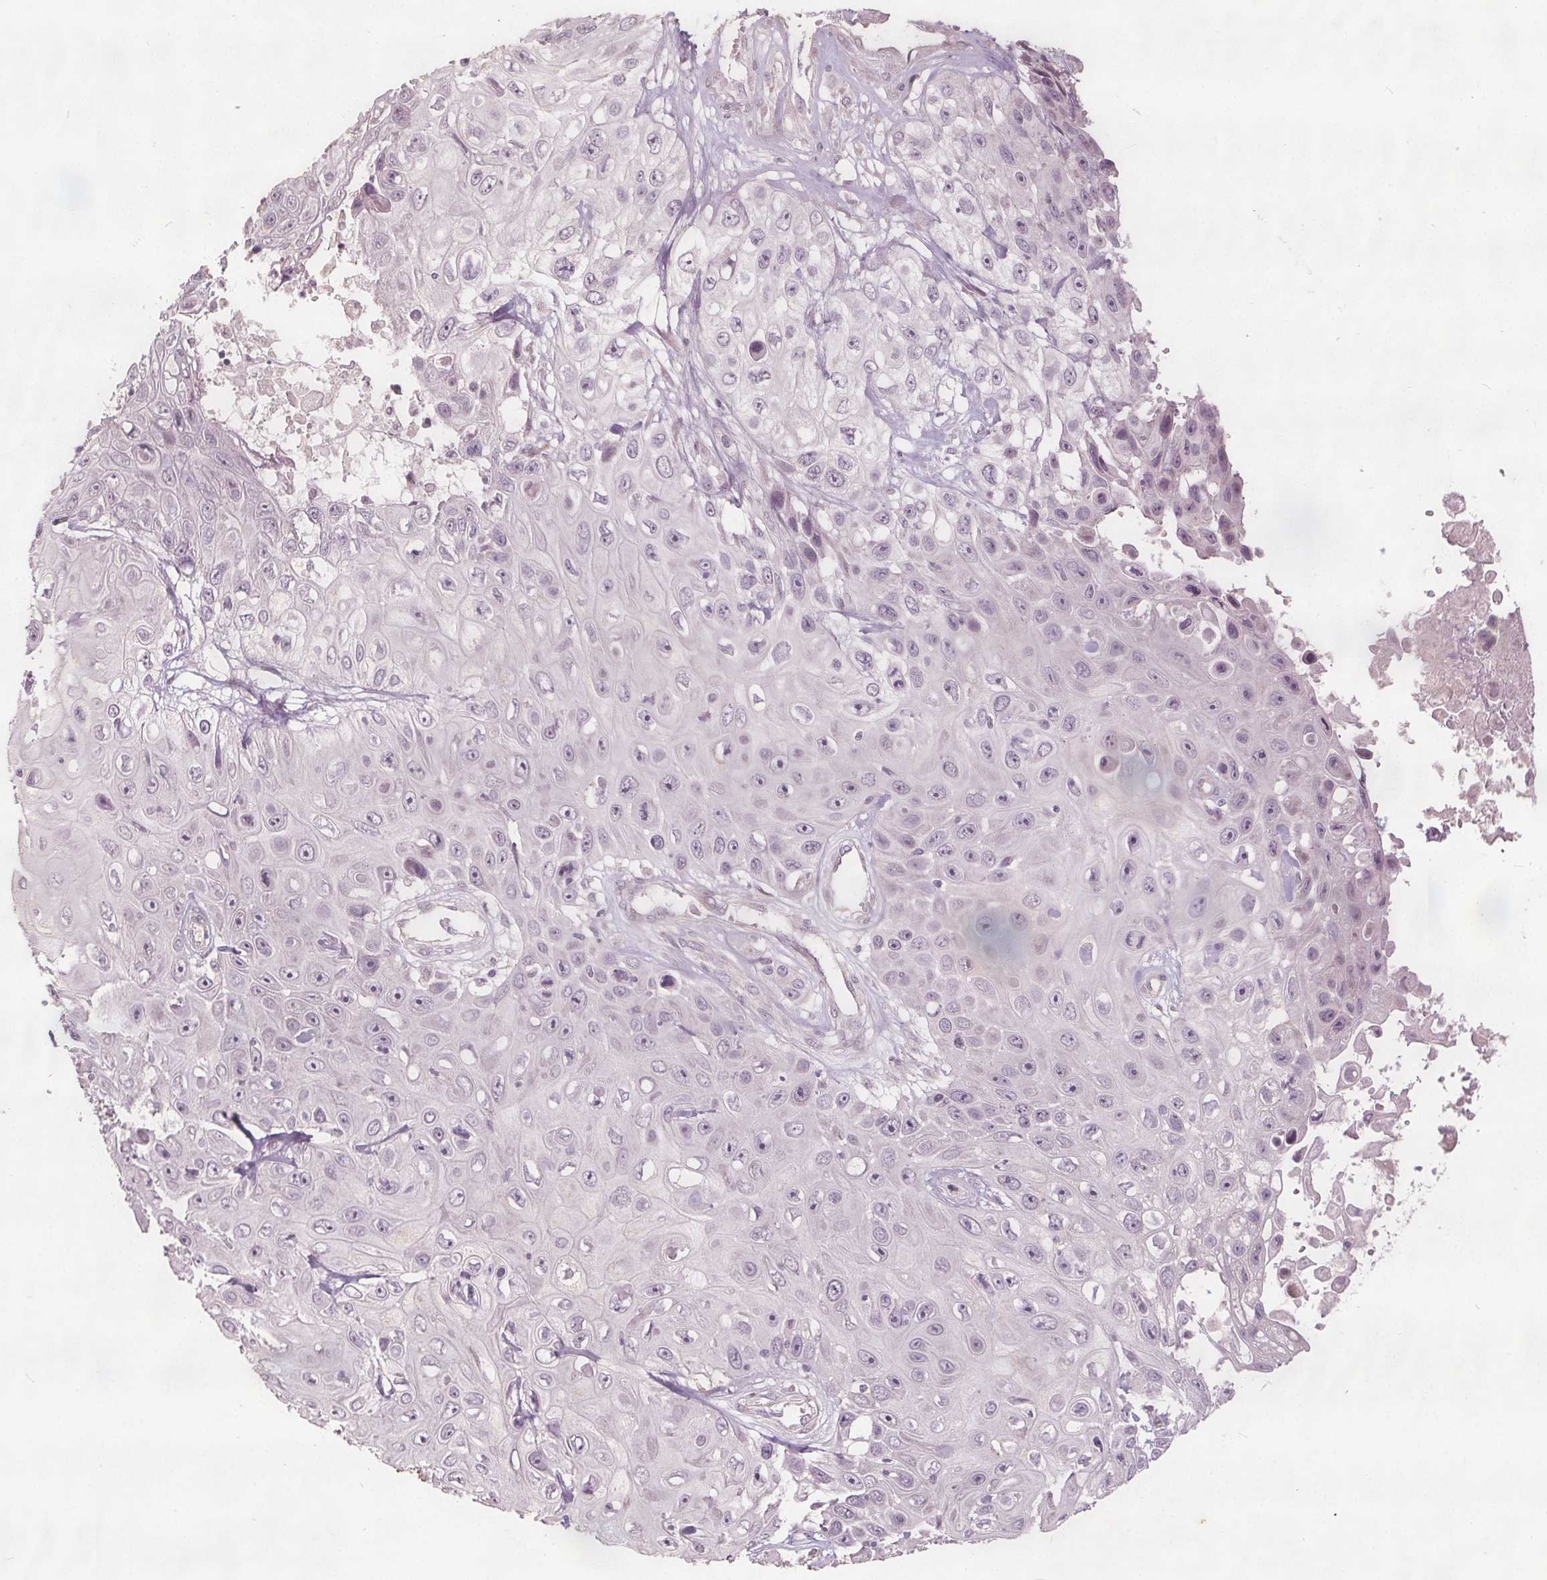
{"staining": {"intensity": "moderate", "quantity": "<25%", "location": "nuclear"}, "tissue": "skin cancer", "cell_type": "Tumor cells", "image_type": "cancer", "snomed": [{"axis": "morphology", "description": "Squamous cell carcinoma, NOS"}, {"axis": "topography", "description": "Skin"}], "caption": "Skin squamous cell carcinoma tissue reveals moderate nuclear positivity in approximately <25% of tumor cells, visualized by immunohistochemistry.", "gene": "PTPRT", "patient": {"sex": "male", "age": 82}}